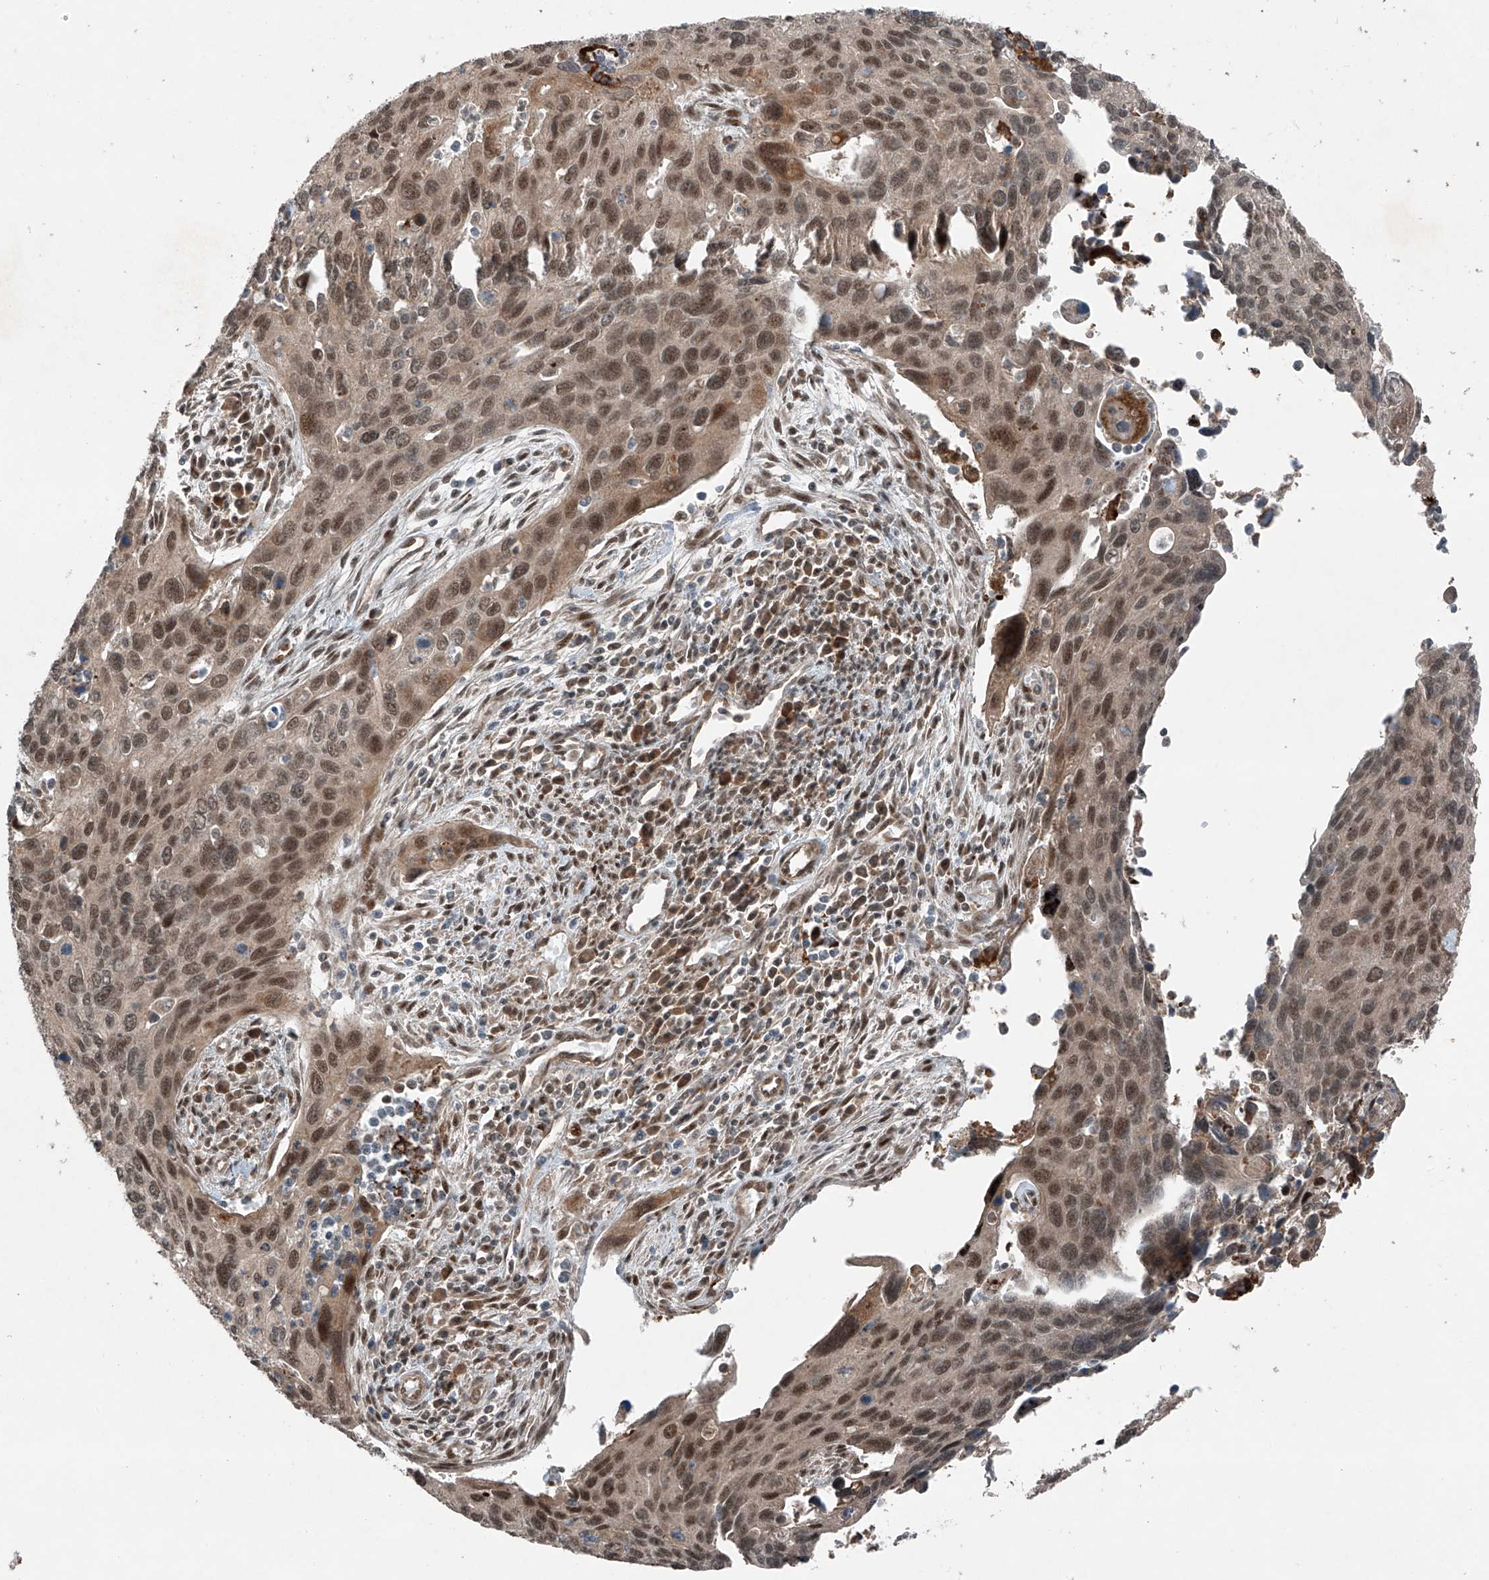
{"staining": {"intensity": "moderate", "quantity": ">75%", "location": "nuclear"}, "tissue": "cervical cancer", "cell_type": "Tumor cells", "image_type": "cancer", "snomed": [{"axis": "morphology", "description": "Squamous cell carcinoma, NOS"}, {"axis": "topography", "description": "Cervix"}], "caption": "IHC photomicrograph of neoplastic tissue: human cervical cancer stained using IHC demonstrates medium levels of moderate protein expression localized specifically in the nuclear of tumor cells, appearing as a nuclear brown color.", "gene": "ZNF620", "patient": {"sex": "female", "age": 55}}